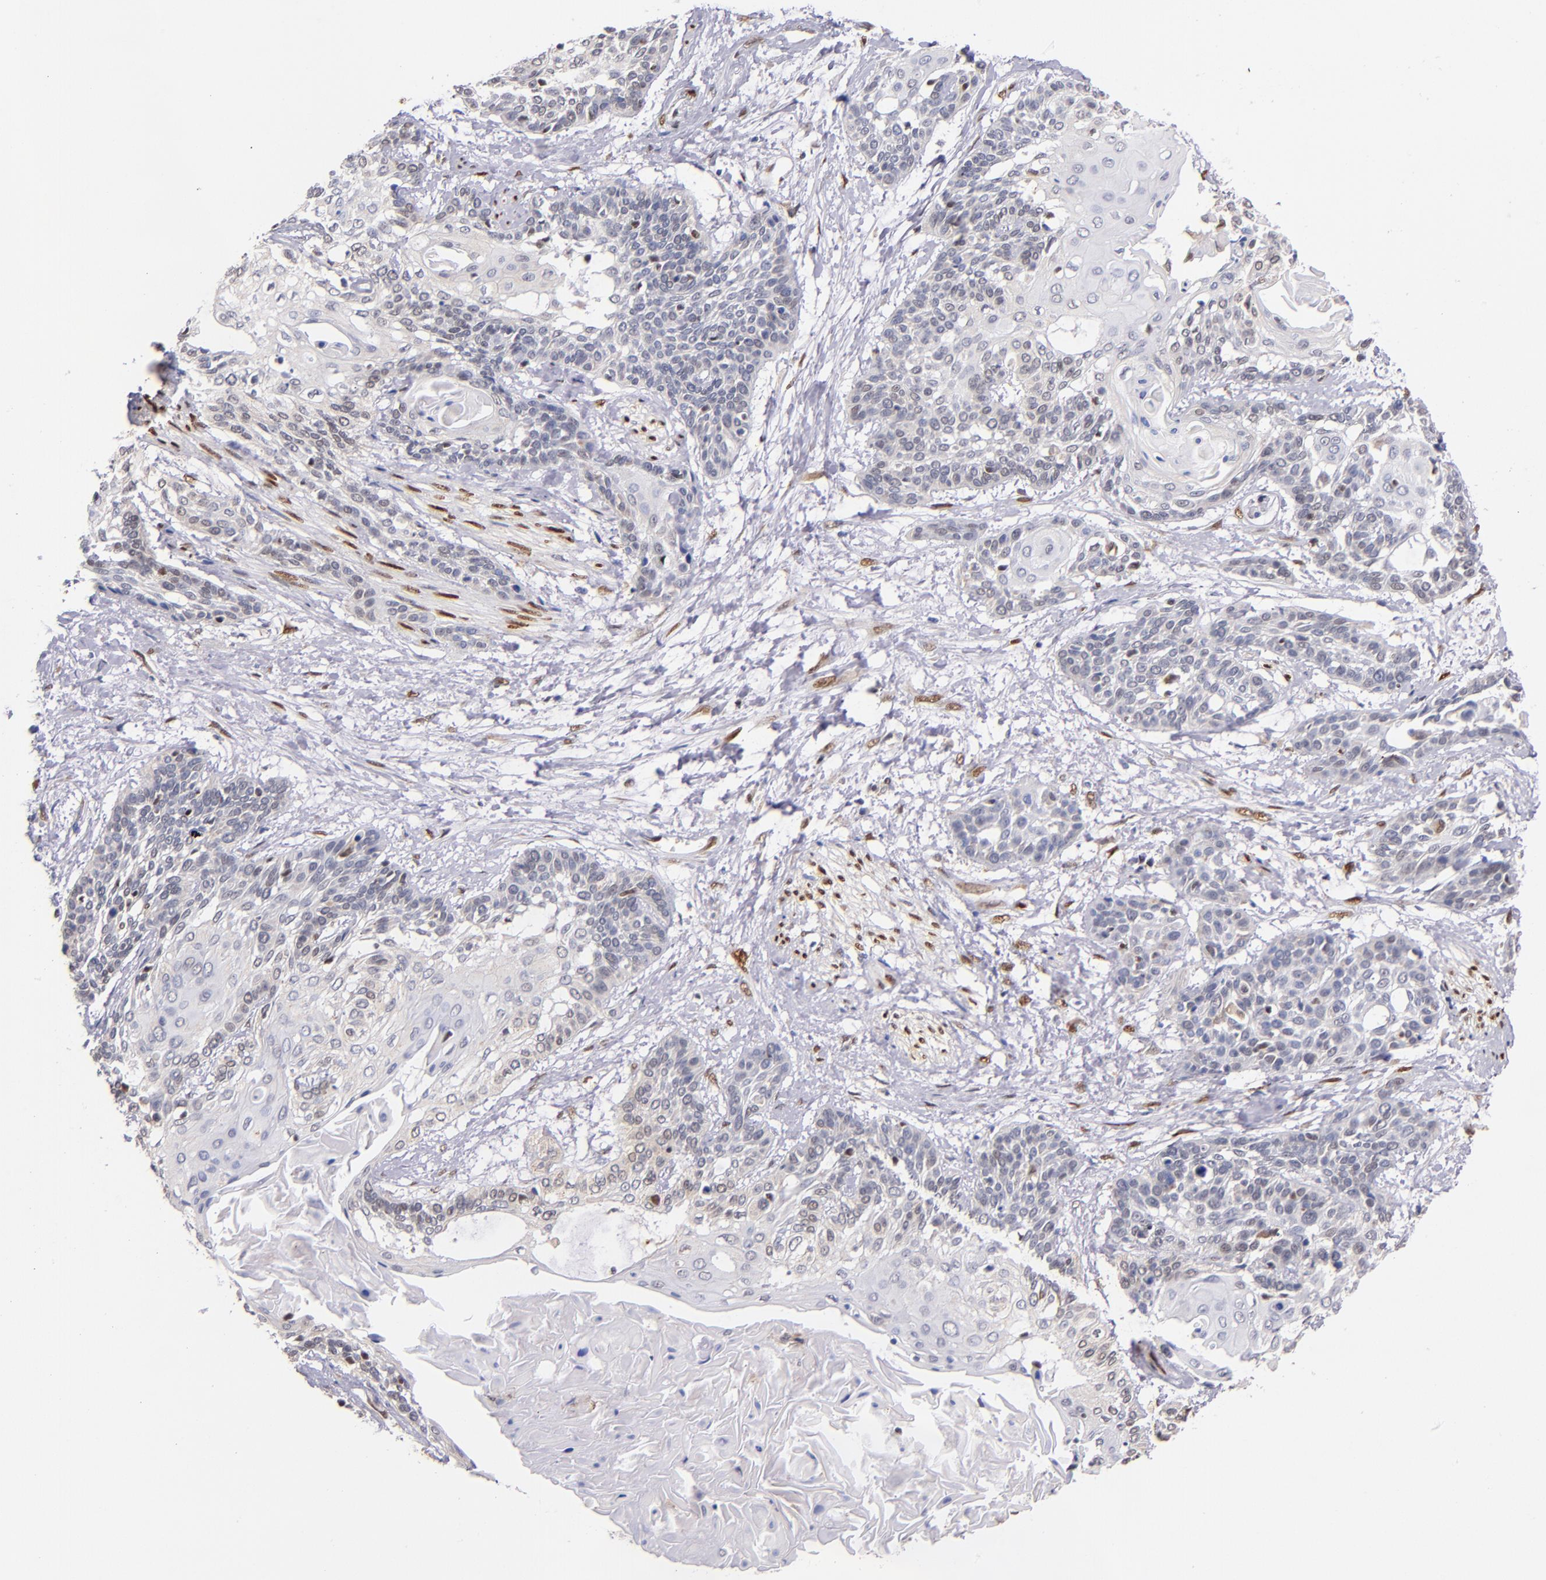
{"staining": {"intensity": "weak", "quantity": "<25%", "location": "nuclear"}, "tissue": "cervical cancer", "cell_type": "Tumor cells", "image_type": "cancer", "snomed": [{"axis": "morphology", "description": "Squamous cell carcinoma, NOS"}, {"axis": "topography", "description": "Cervix"}], "caption": "High magnification brightfield microscopy of squamous cell carcinoma (cervical) stained with DAB (3,3'-diaminobenzidine) (brown) and counterstained with hematoxylin (blue): tumor cells show no significant positivity.", "gene": "SRF", "patient": {"sex": "female", "age": 57}}